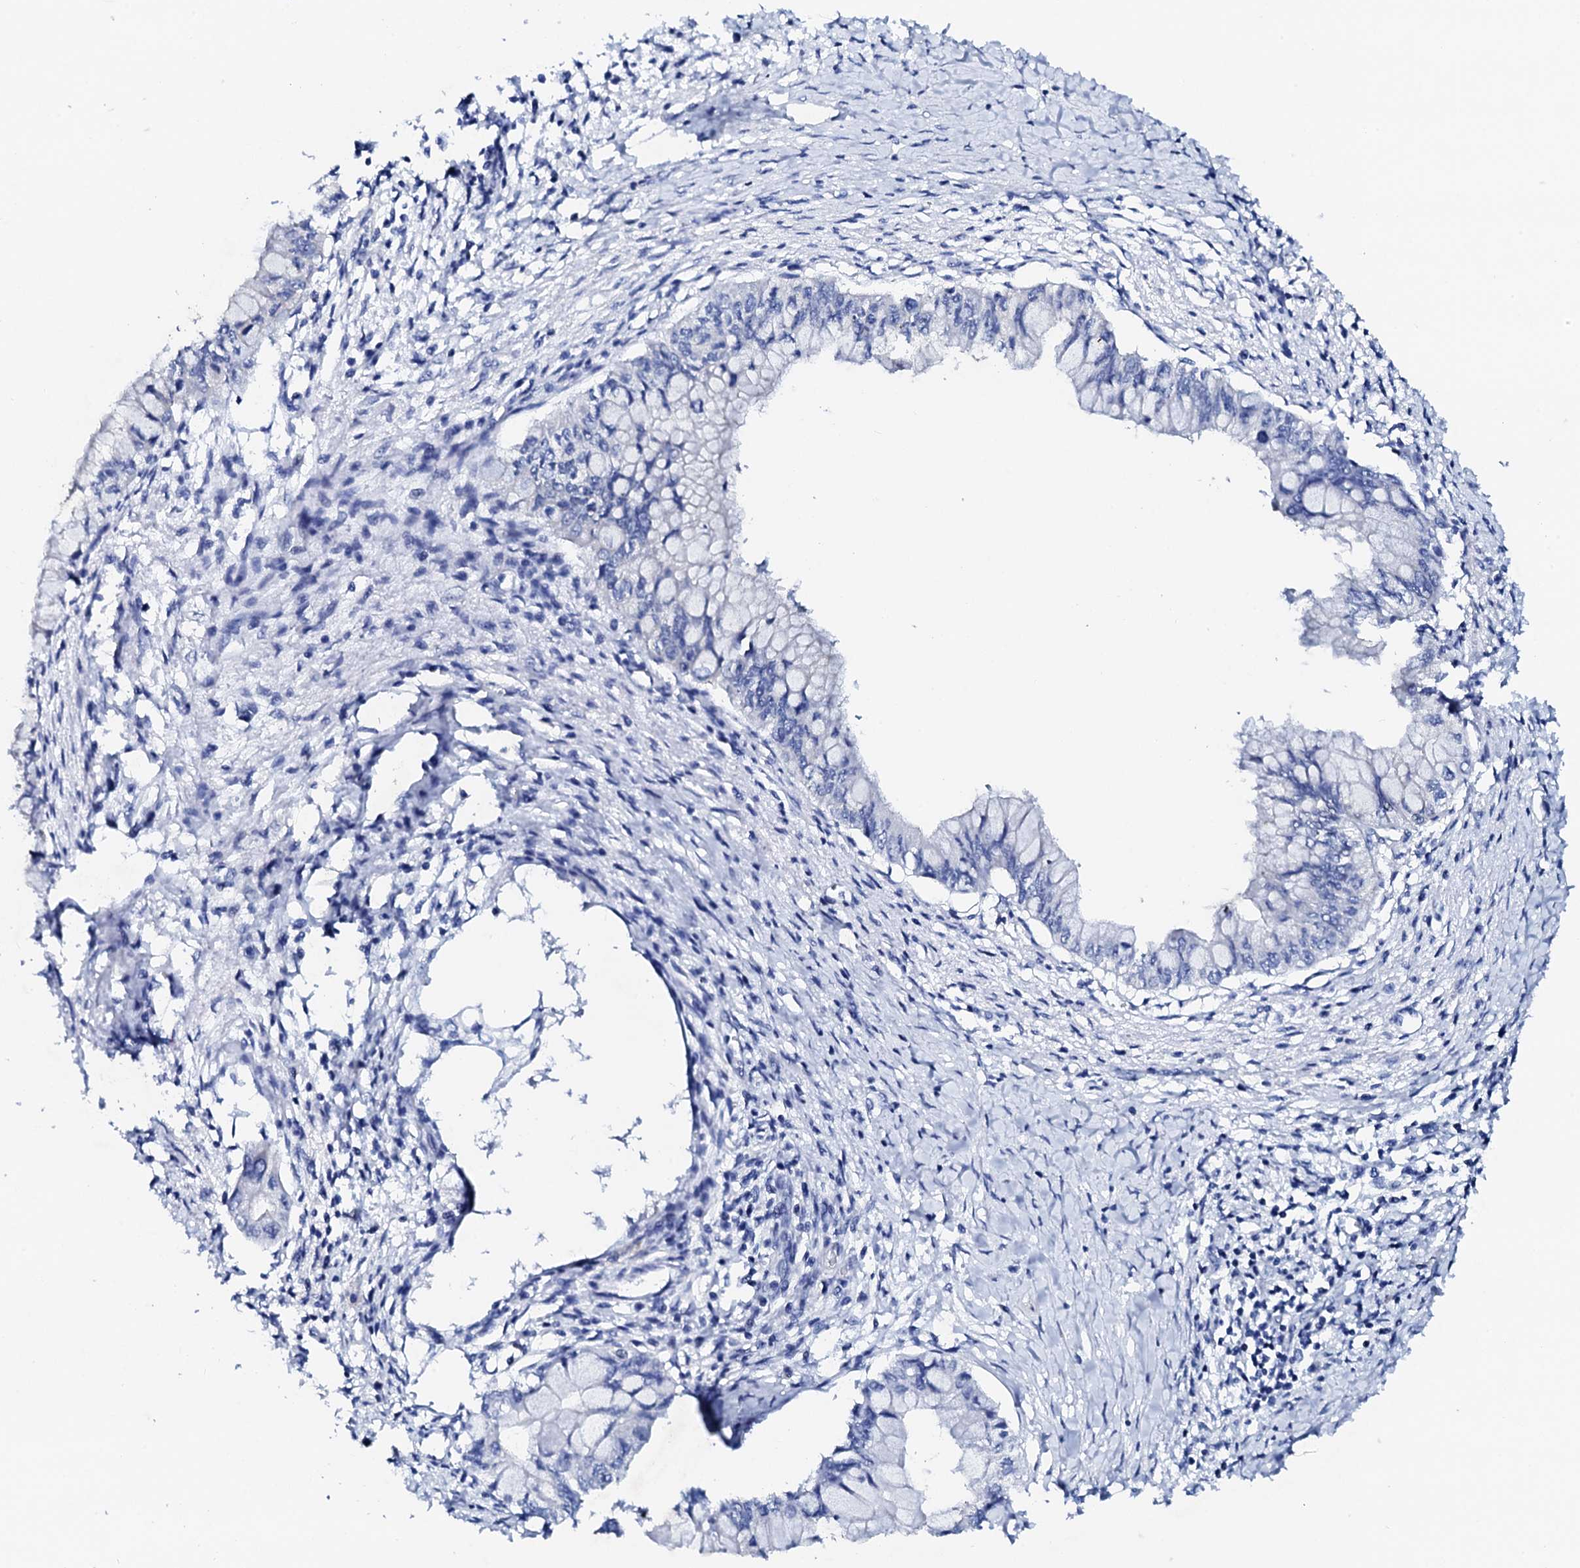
{"staining": {"intensity": "negative", "quantity": "none", "location": "none"}, "tissue": "pancreatic cancer", "cell_type": "Tumor cells", "image_type": "cancer", "snomed": [{"axis": "morphology", "description": "Adenocarcinoma, NOS"}, {"axis": "topography", "description": "Pancreas"}], "caption": "An immunohistochemistry histopathology image of adenocarcinoma (pancreatic) is shown. There is no staining in tumor cells of adenocarcinoma (pancreatic).", "gene": "TRDN", "patient": {"sex": "male", "age": 48}}